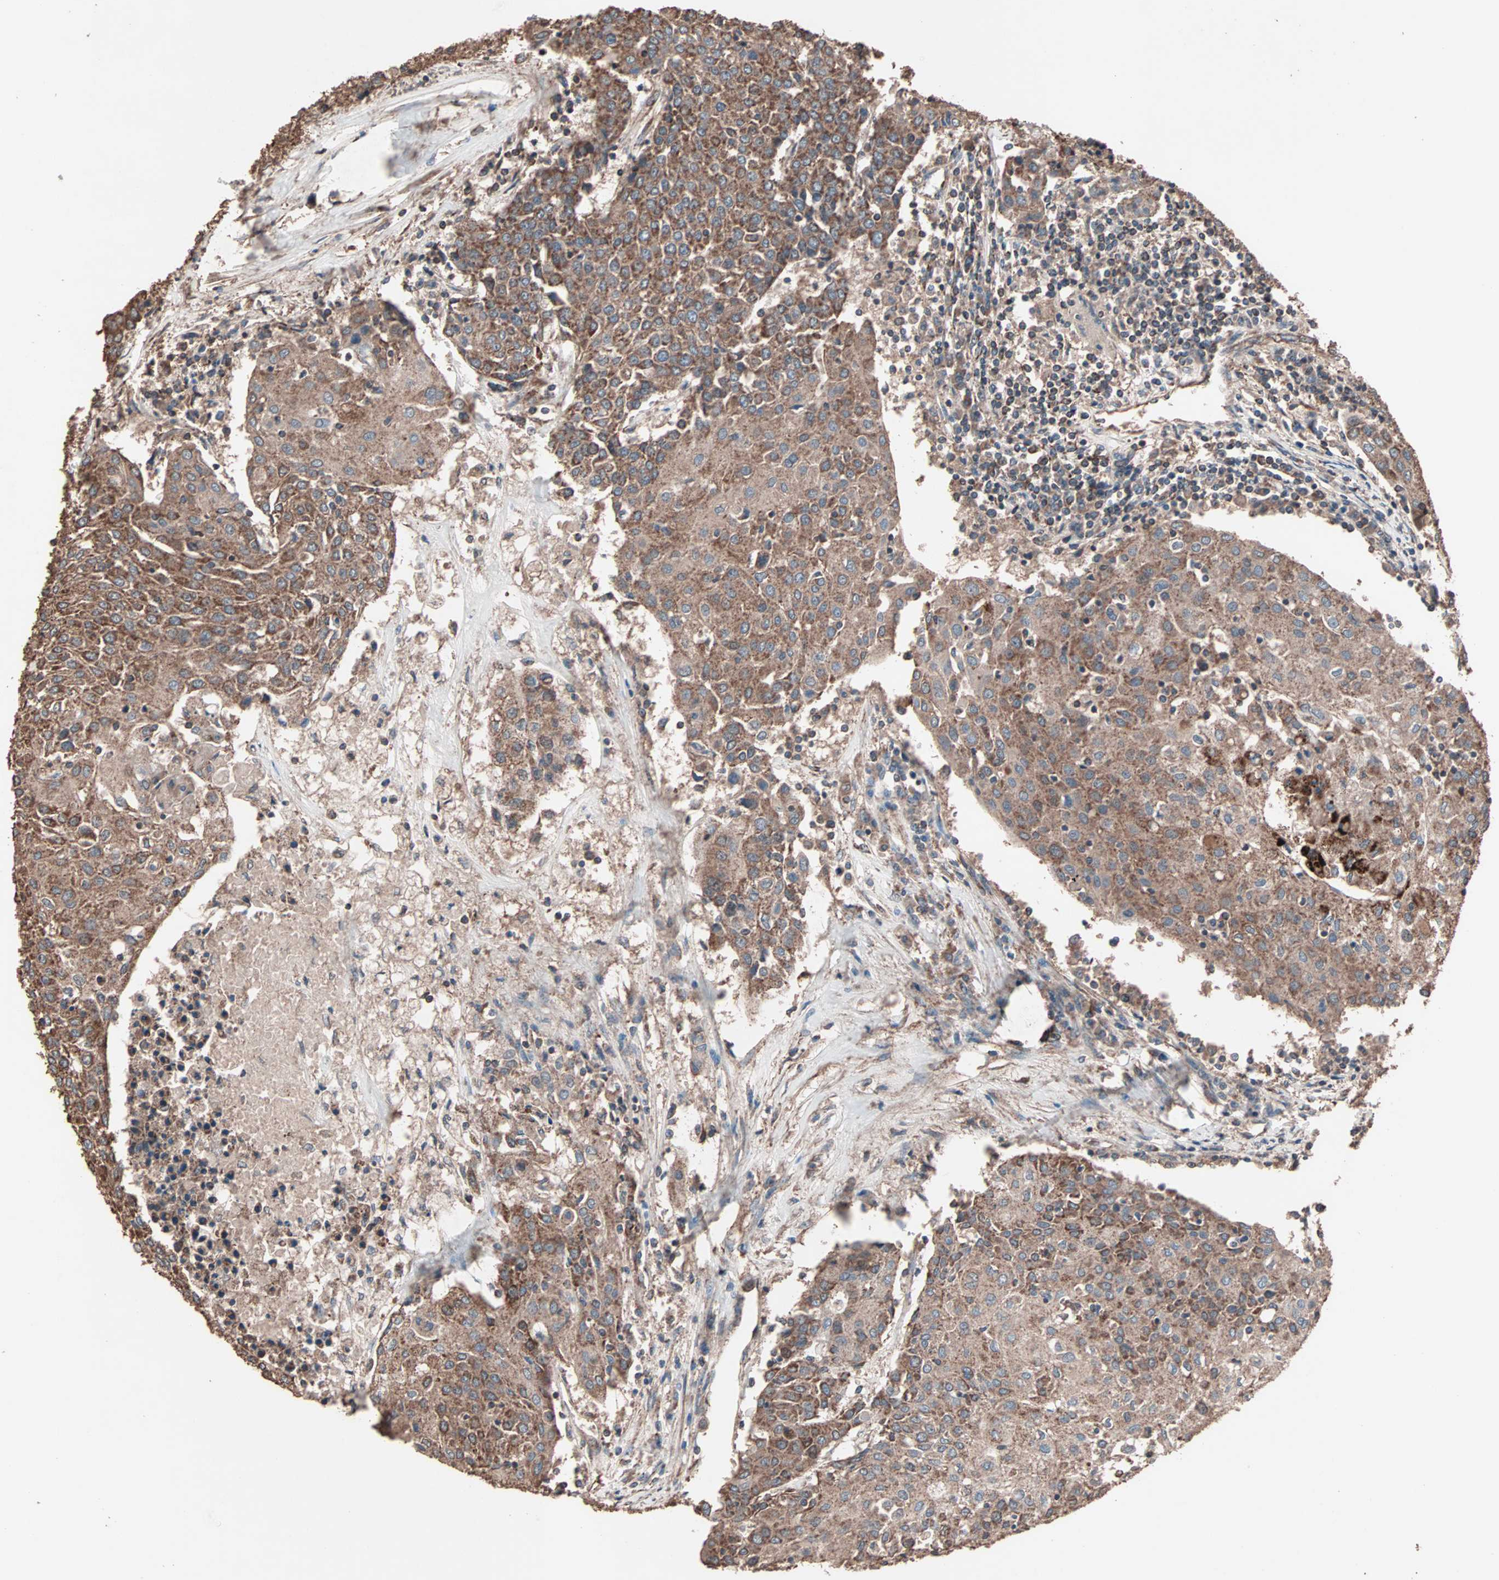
{"staining": {"intensity": "moderate", "quantity": ">75%", "location": "cytoplasmic/membranous"}, "tissue": "urothelial cancer", "cell_type": "Tumor cells", "image_type": "cancer", "snomed": [{"axis": "morphology", "description": "Urothelial carcinoma, High grade"}, {"axis": "topography", "description": "Urinary bladder"}], "caption": "IHC of human urothelial cancer reveals medium levels of moderate cytoplasmic/membranous positivity in about >75% of tumor cells. (brown staining indicates protein expression, while blue staining denotes nuclei).", "gene": "MRPL2", "patient": {"sex": "female", "age": 85}}